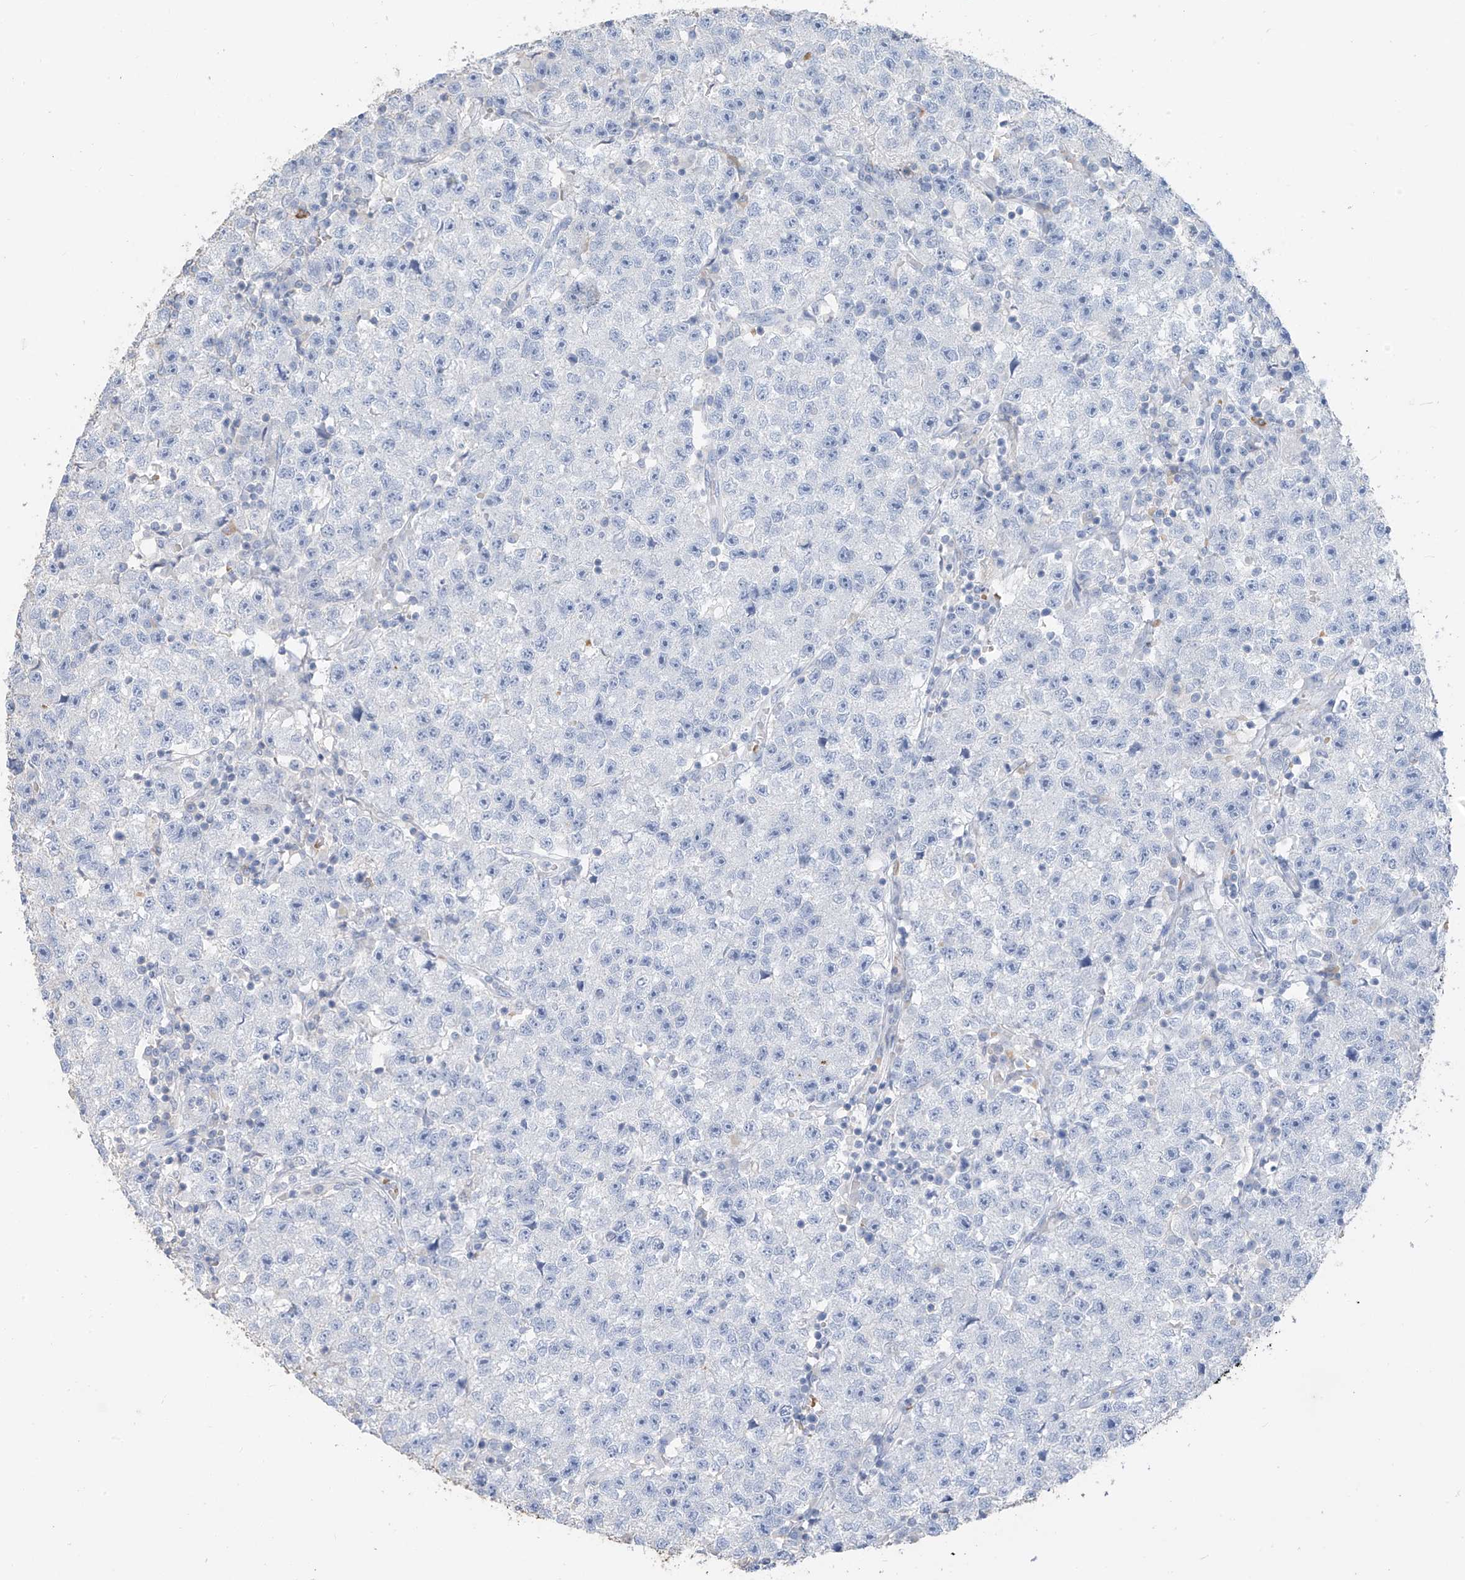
{"staining": {"intensity": "negative", "quantity": "none", "location": "none"}, "tissue": "testis cancer", "cell_type": "Tumor cells", "image_type": "cancer", "snomed": [{"axis": "morphology", "description": "Seminoma, NOS"}, {"axis": "topography", "description": "Testis"}], "caption": "Immunohistochemistry of testis cancer (seminoma) demonstrates no staining in tumor cells.", "gene": "PAFAH1B3", "patient": {"sex": "male", "age": 22}}